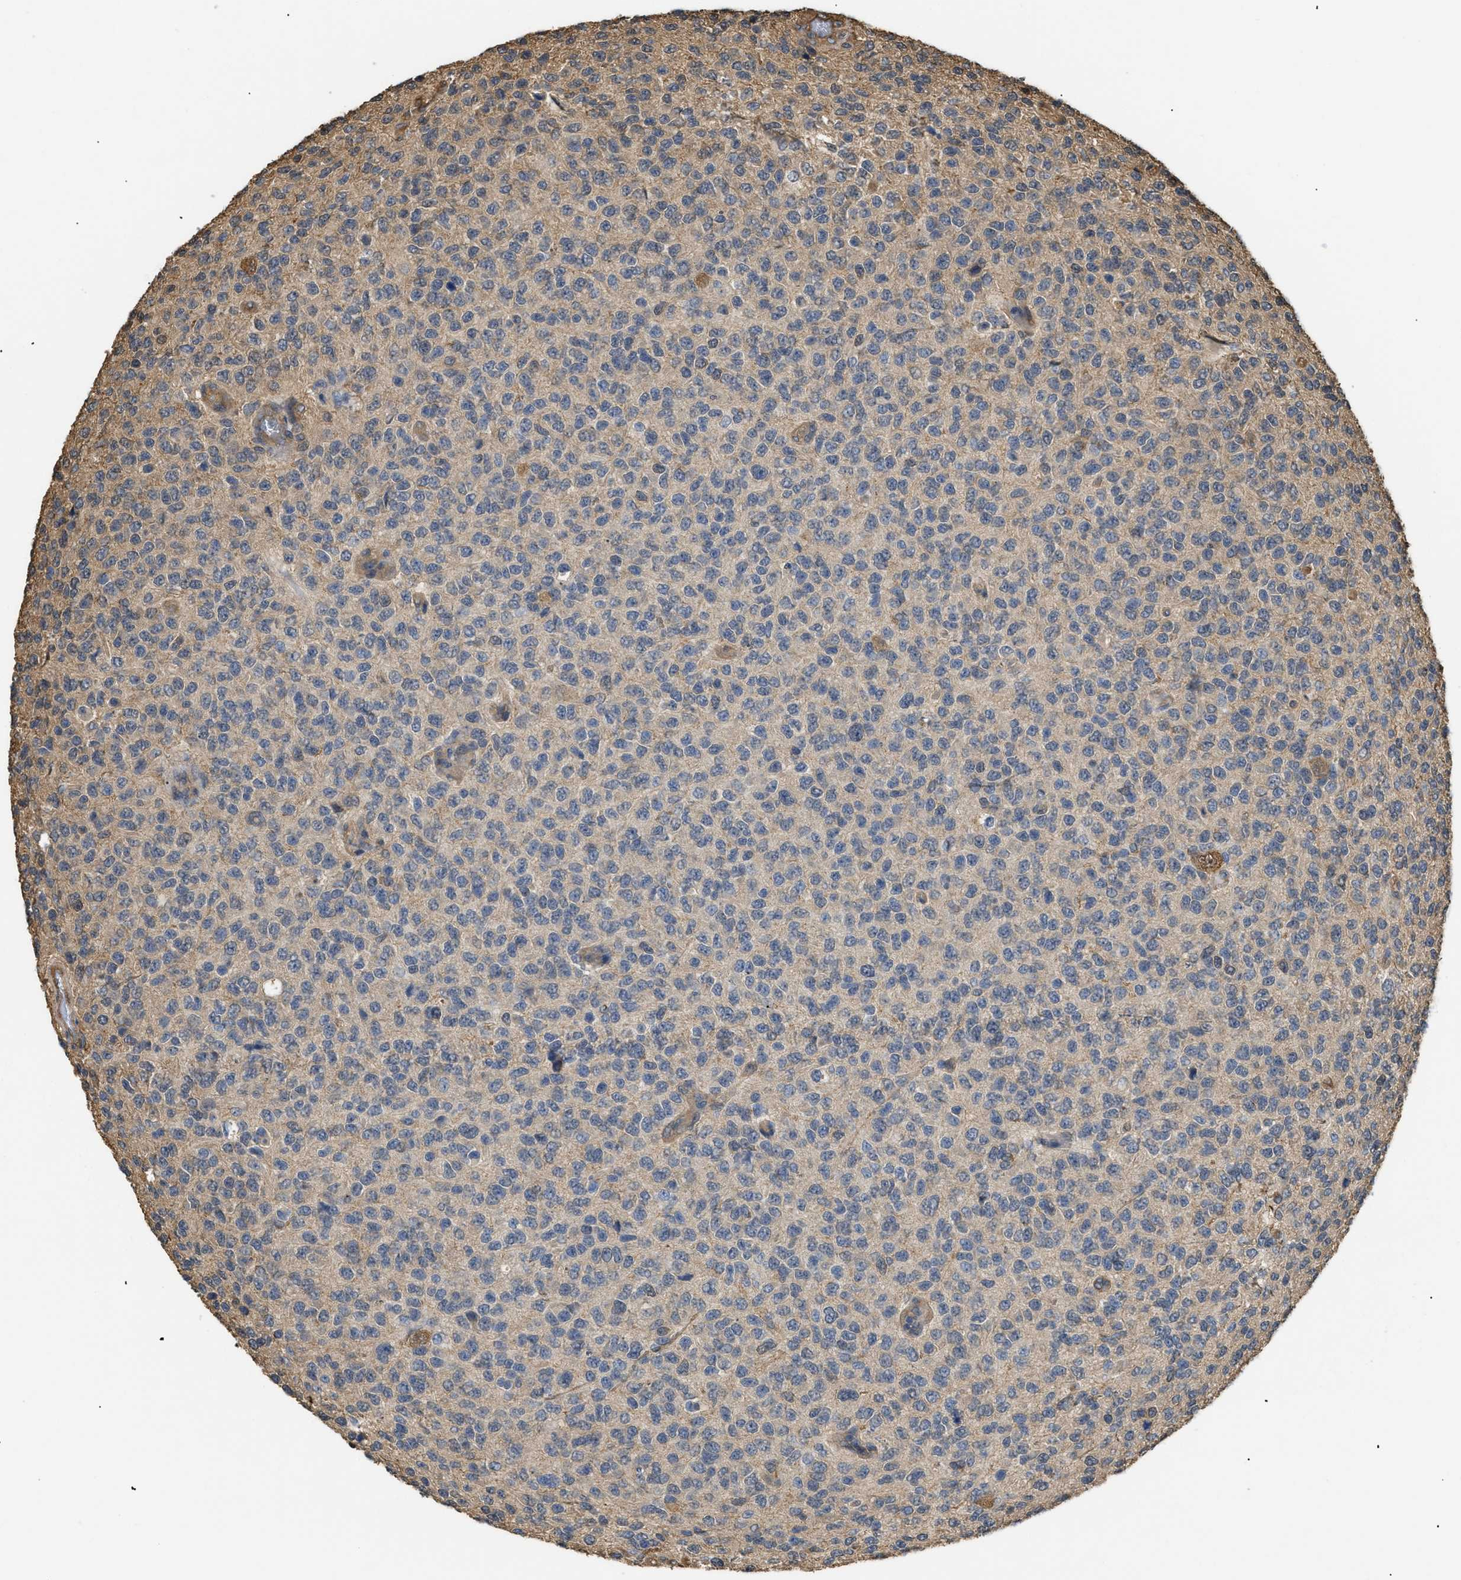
{"staining": {"intensity": "weak", "quantity": "<25%", "location": "cytoplasmic/membranous"}, "tissue": "glioma", "cell_type": "Tumor cells", "image_type": "cancer", "snomed": [{"axis": "morphology", "description": "Glioma, malignant, High grade"}, {"axis": "topography", "description": "pancreas cauda"}], "caption": "IHC of human malignant high-grade glioma shows no expression in tumor cells.", "gene": "CALM1", "patient": {"sex": "male", "age": 60}}